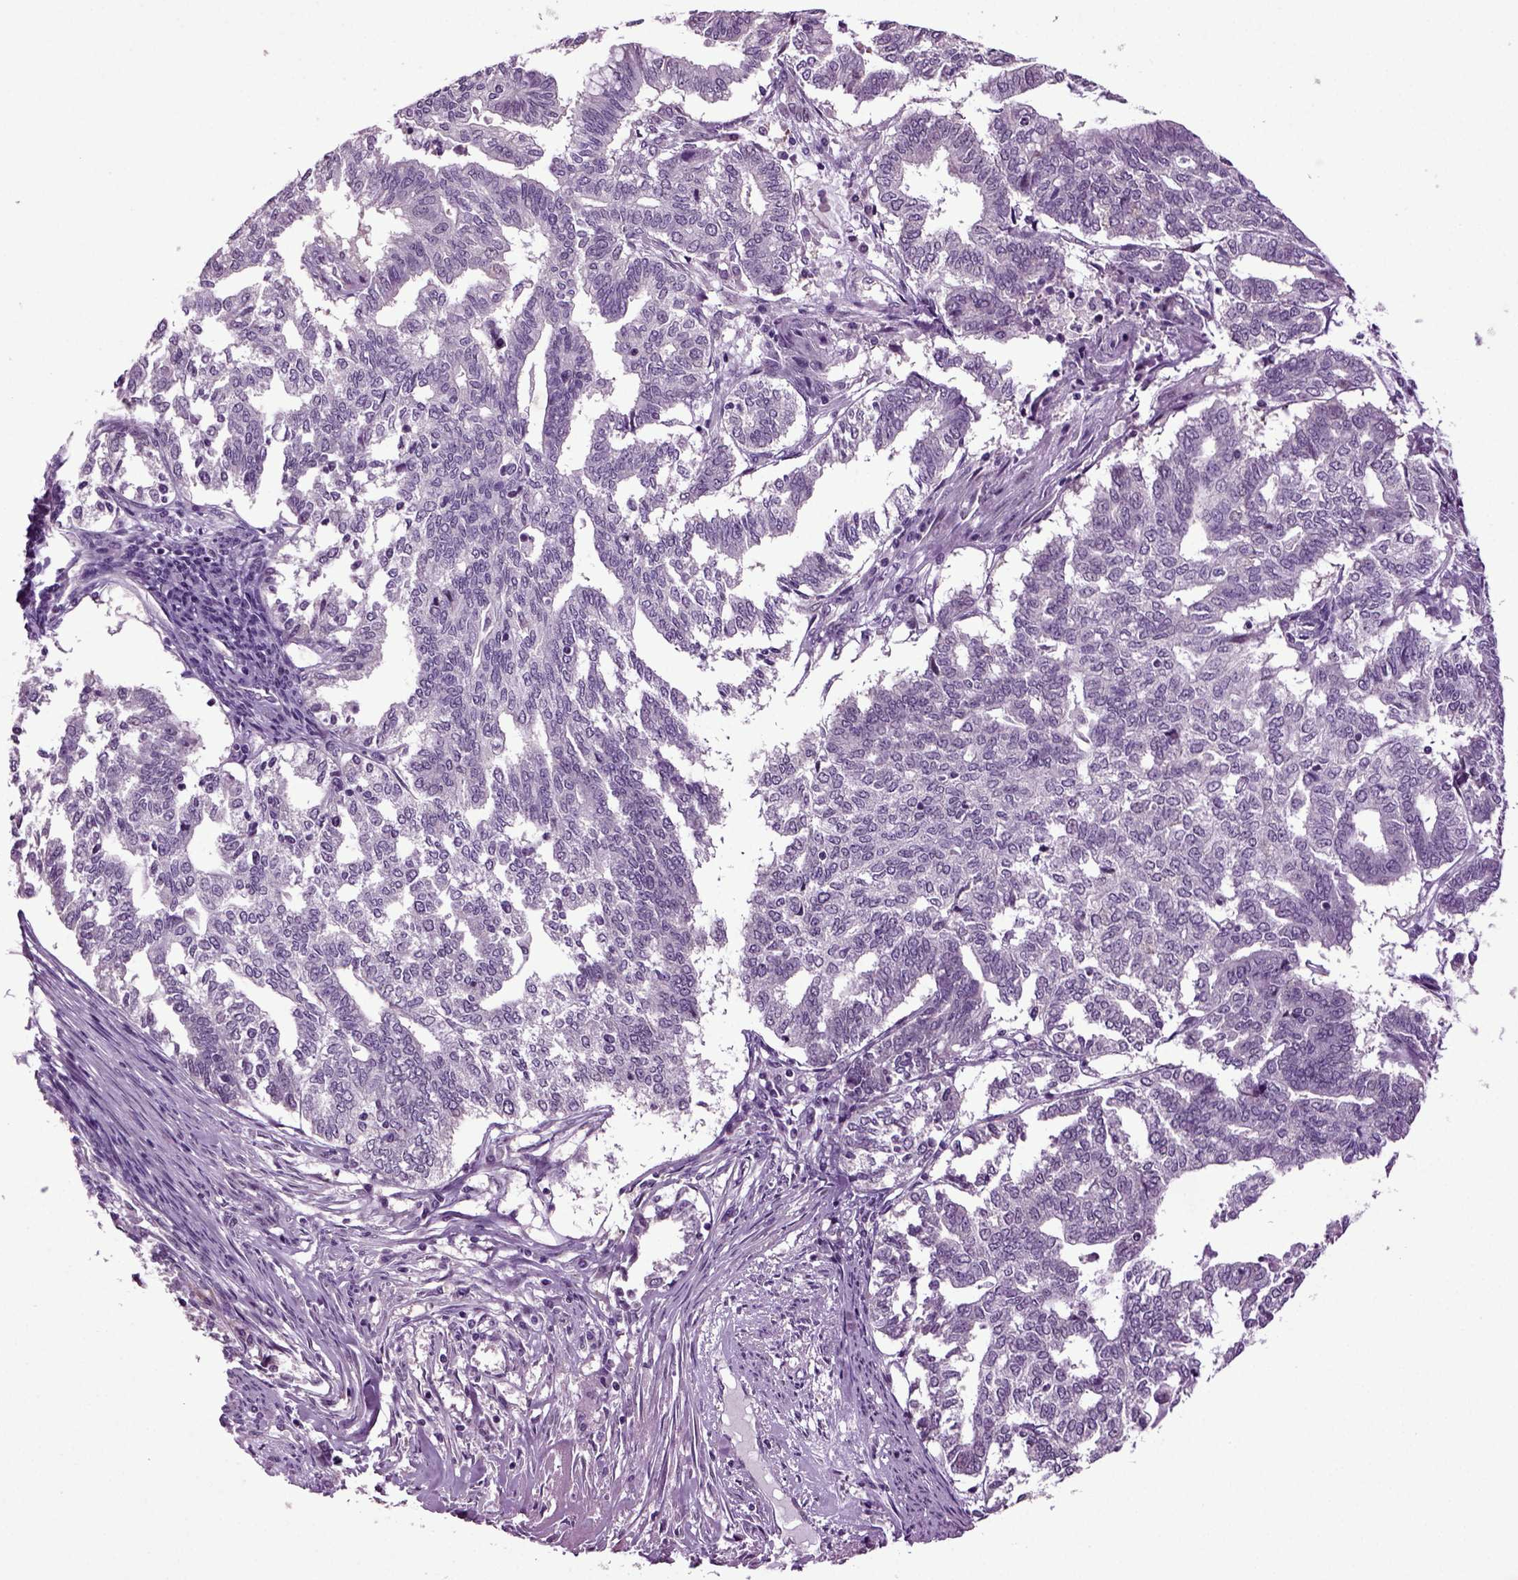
{"staining": {"intensity": "negative", "quantity": "none", "location": "none"}, "tissue": "endometrial cancer", "cell_type": "Tumor cells", "image_type": "cancer", "snomed": [{"axis": "morphology", "description": "Adenocarcinoma, NOS"}, {"axis": "topography", "description": "Endometrium"}], "caption": "Human endometrial adenocarcinoma stained for a protein using IHC displays no expression in tumor cells.", "gene": "PLCH2", "patient": {"sex": "female", "age": 79}}